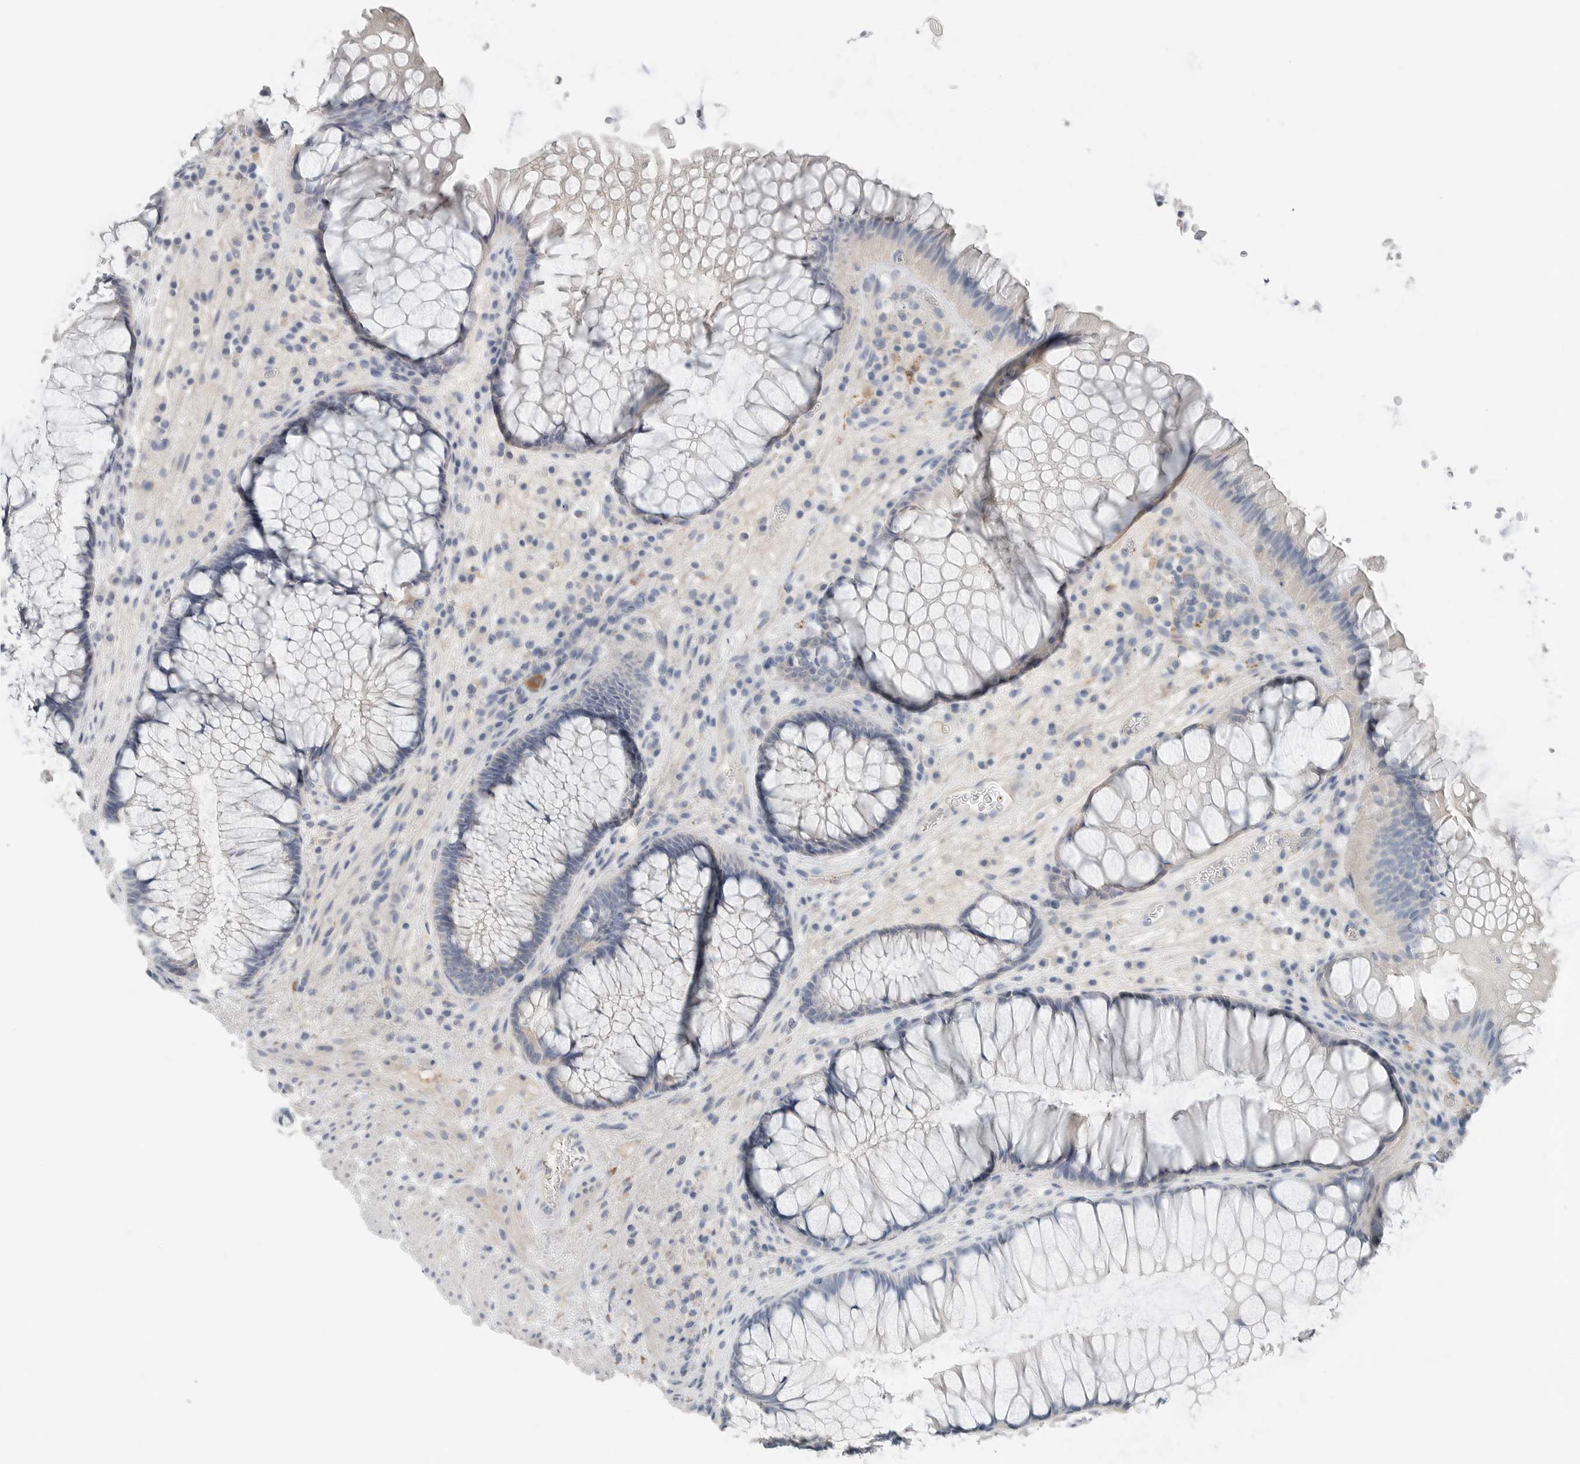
{"staining": {"intensity": "negative", "quantity": "none", "location": "none"}, "tissue": "rectum", "cell_type": "Glandular cells", "image_type": "normal", "snomed": [{"axis": "morphology", "description": "Normal tissue, NOS"}, {"axis": "topography", "description": "Rectum"}], "caption": "Glandular cells show no significant staining in benign rectum. (Brightfield microscopy of DAB IHC at high magnification).", "gene": "SERPINB7", "patient": {"sex": "male", "age": 51}}